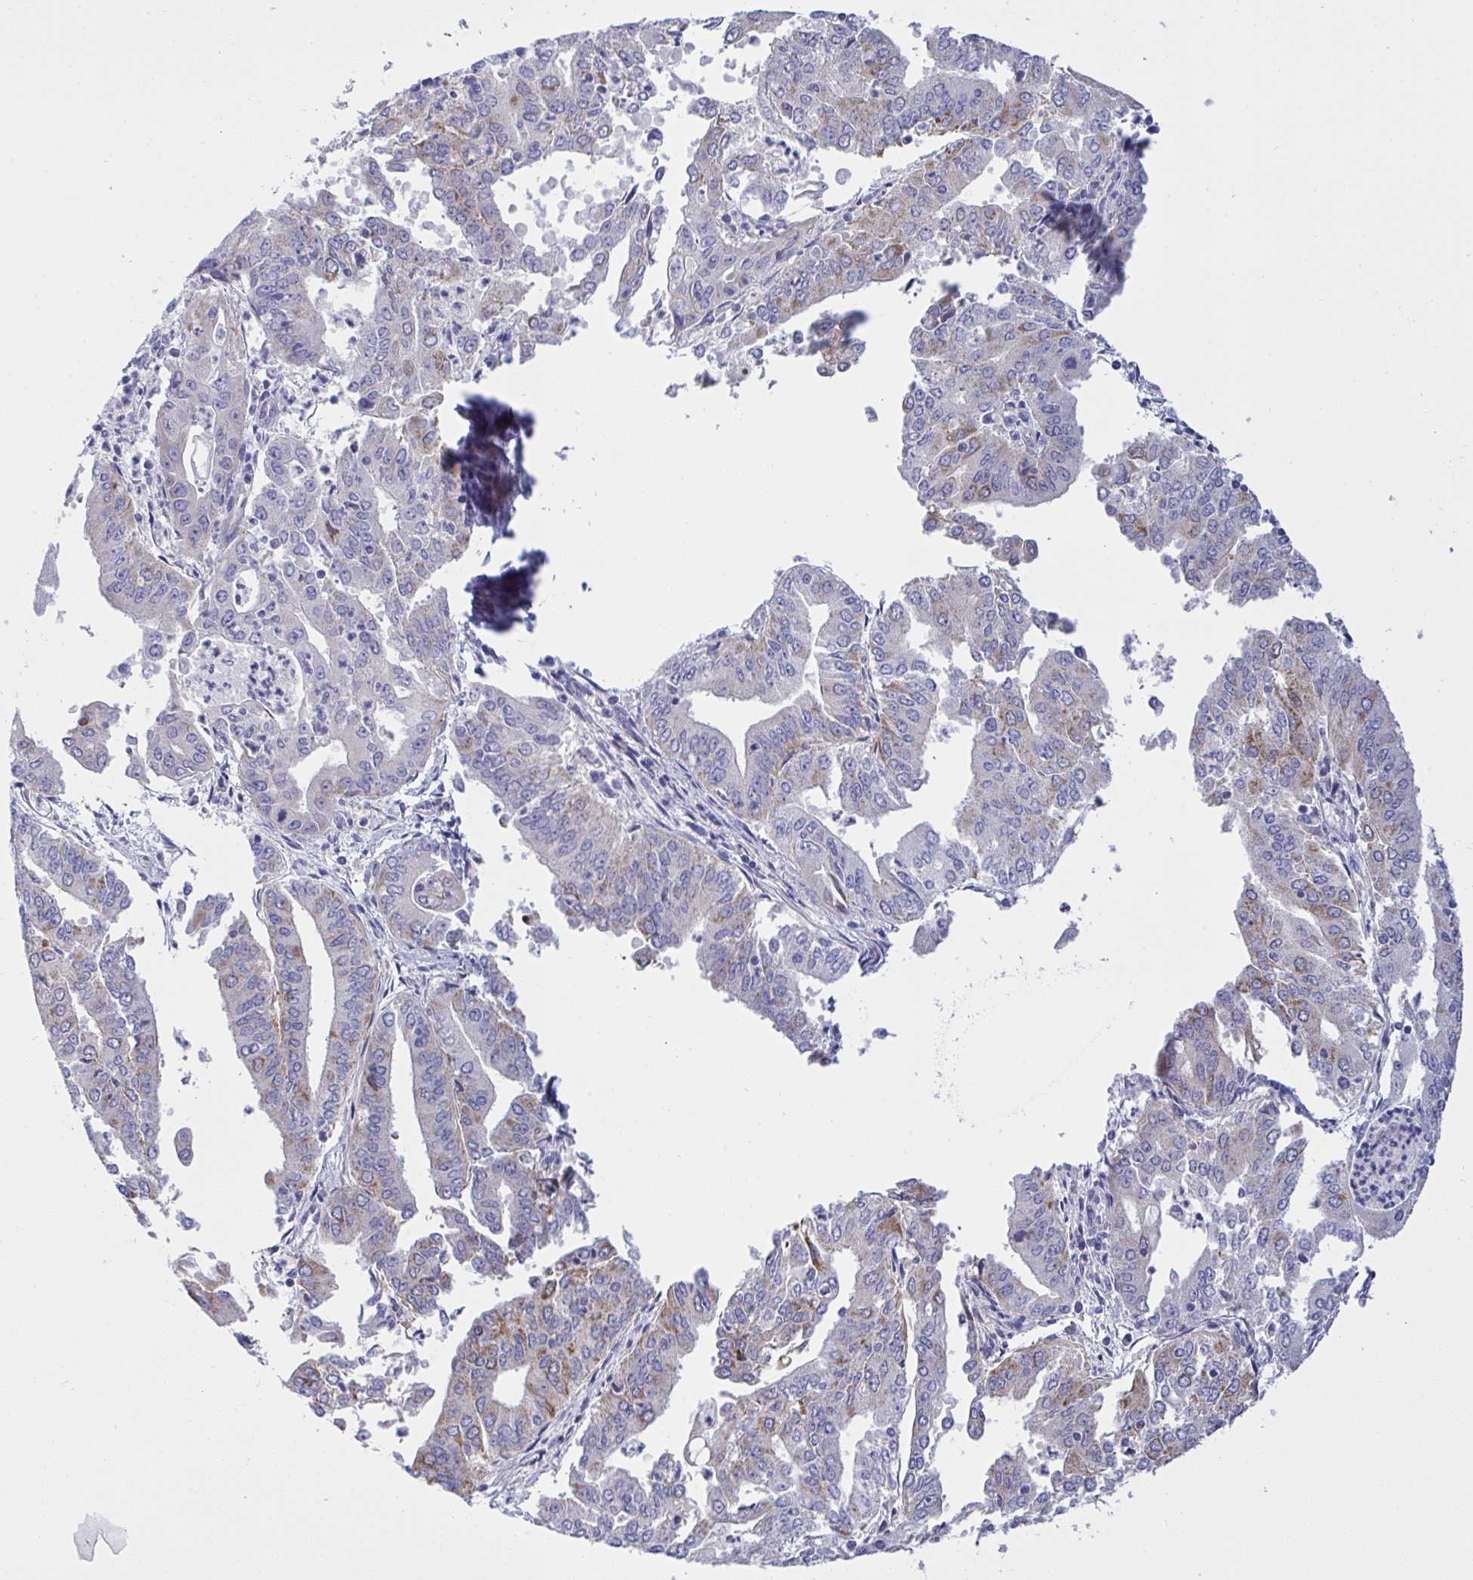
{"staining": {"intensity": "weak", "quantity": "25%-75%", "location": "cytoplasmic/membranous"}, "tissue": "cervical cancer", "cell_type": "Tumor cells", "image_type": "cancer", "snomed": [{"axis": "morphology", "description": "Adenocarcinoma, NOS"}, {"axis": "topography", "description": "Cervix"}], "caption": "Protein expression analysis of human adenocarcinoma (cervical) reveals weak cytoplasmic/membranous staining in approximately 25%-75% of tumor cells.", "gene": "NTN1", "patient": {"sex": "female", "age": 56}}